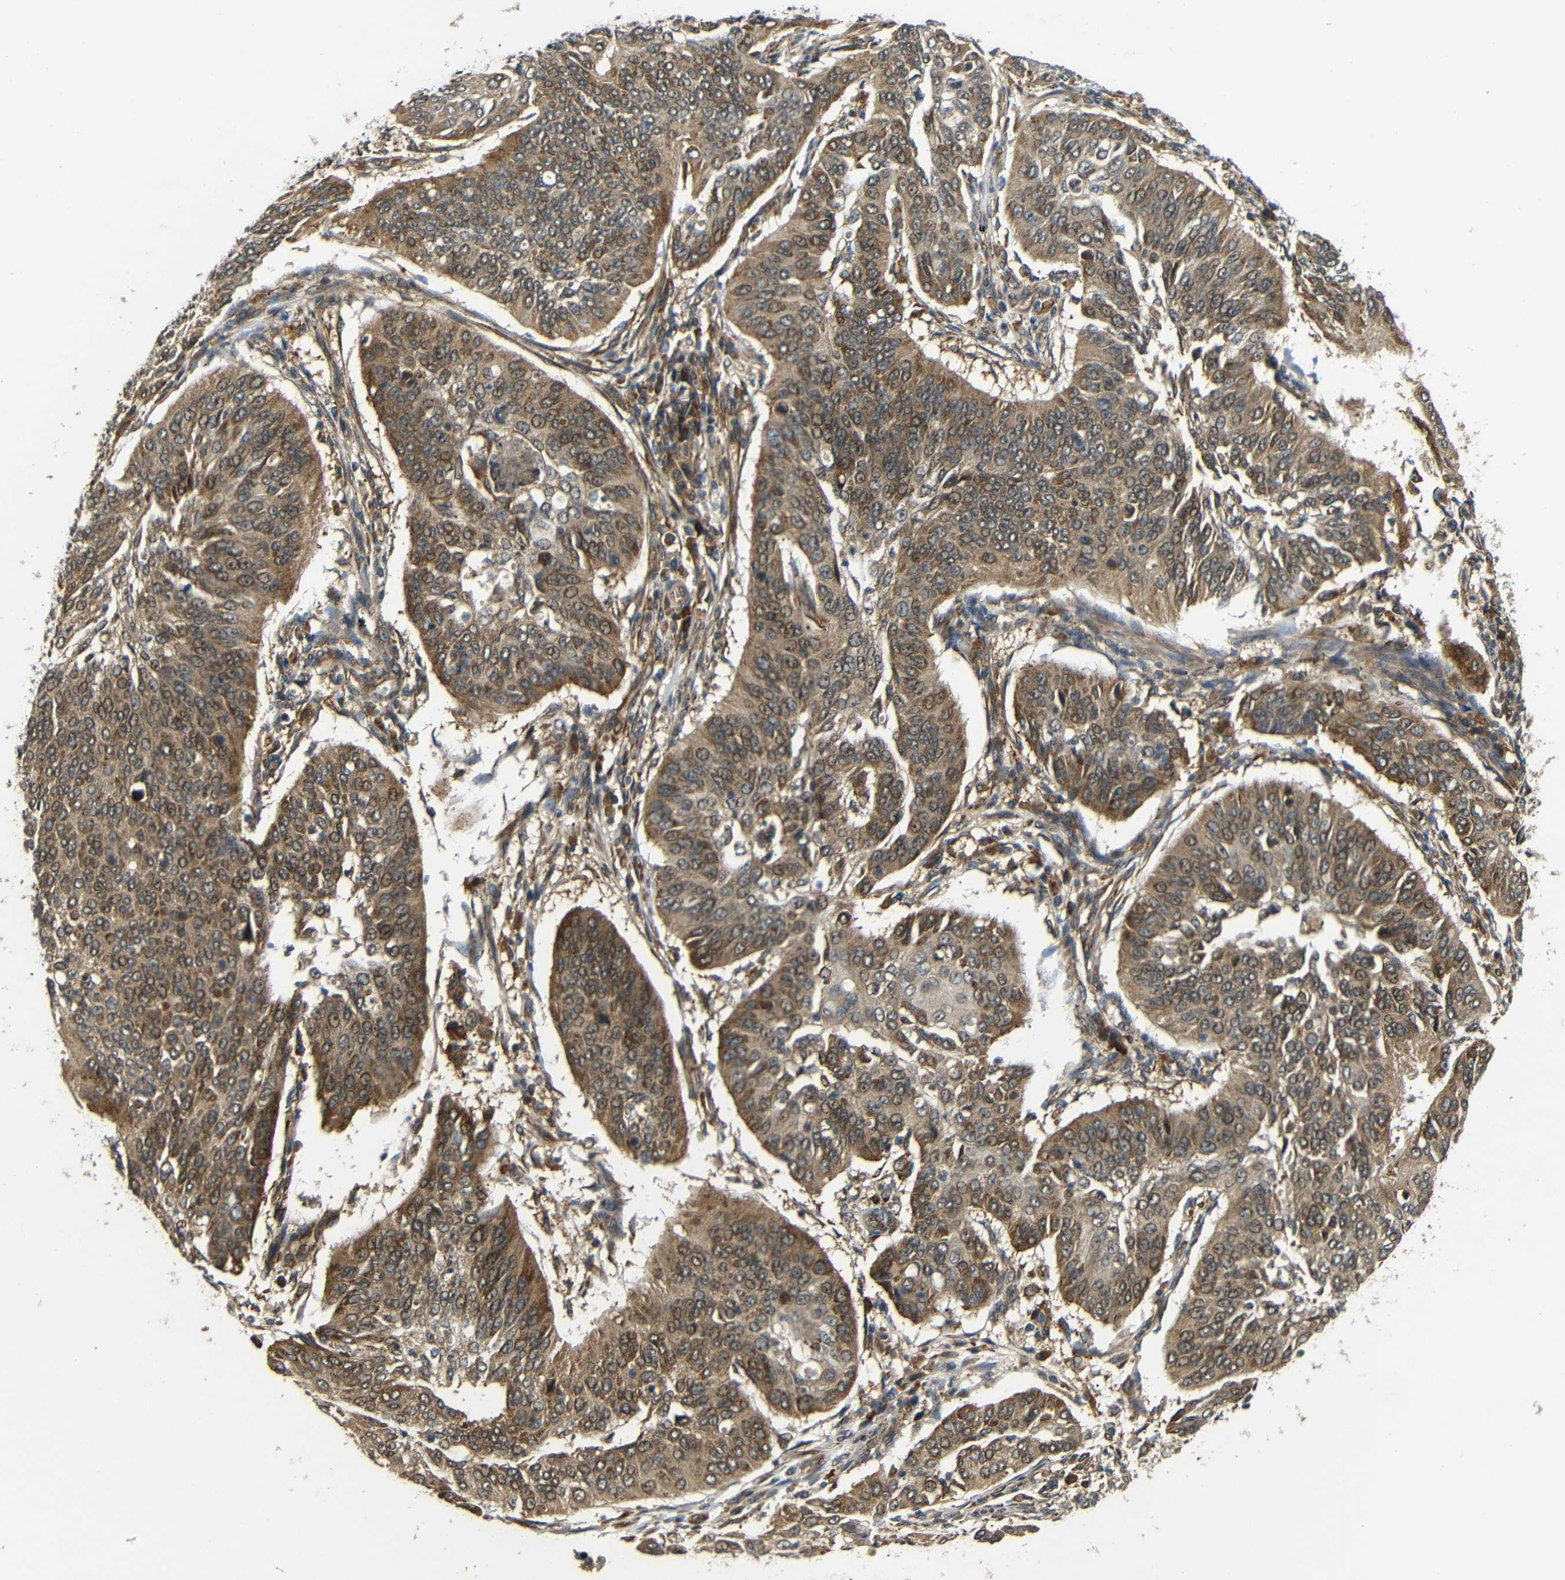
{"staining": {"intensity": "moderate", "quantity": ">75%", "location": "cytoplasmic/membranous"}, "tissue": "cervical cancer", "cell_type": "Tumor cells", "image_type": "cancer", "snomed": [{"axis": "morphology", "description": "Normal tissue, NOS"}, {"axis": "morphology", "description": "Squamous cell carcinoma, NOS"}, {"axis": "topography", "description": "Cervix"}], "caption": "IHC histopathology image of neoplastic tissue: human cervical cancer (squamous cell carcinoma) stained using immunohistochemistry (IHC) demonstrates medium levels of moderate protein expression localized specifically in the cytoplasmic/membranous of tumor cells, appearing as a cytoplasmic/membranous brown color.", "gene": "EPHB2", "patient": {"sex": "female", "age": 39}}